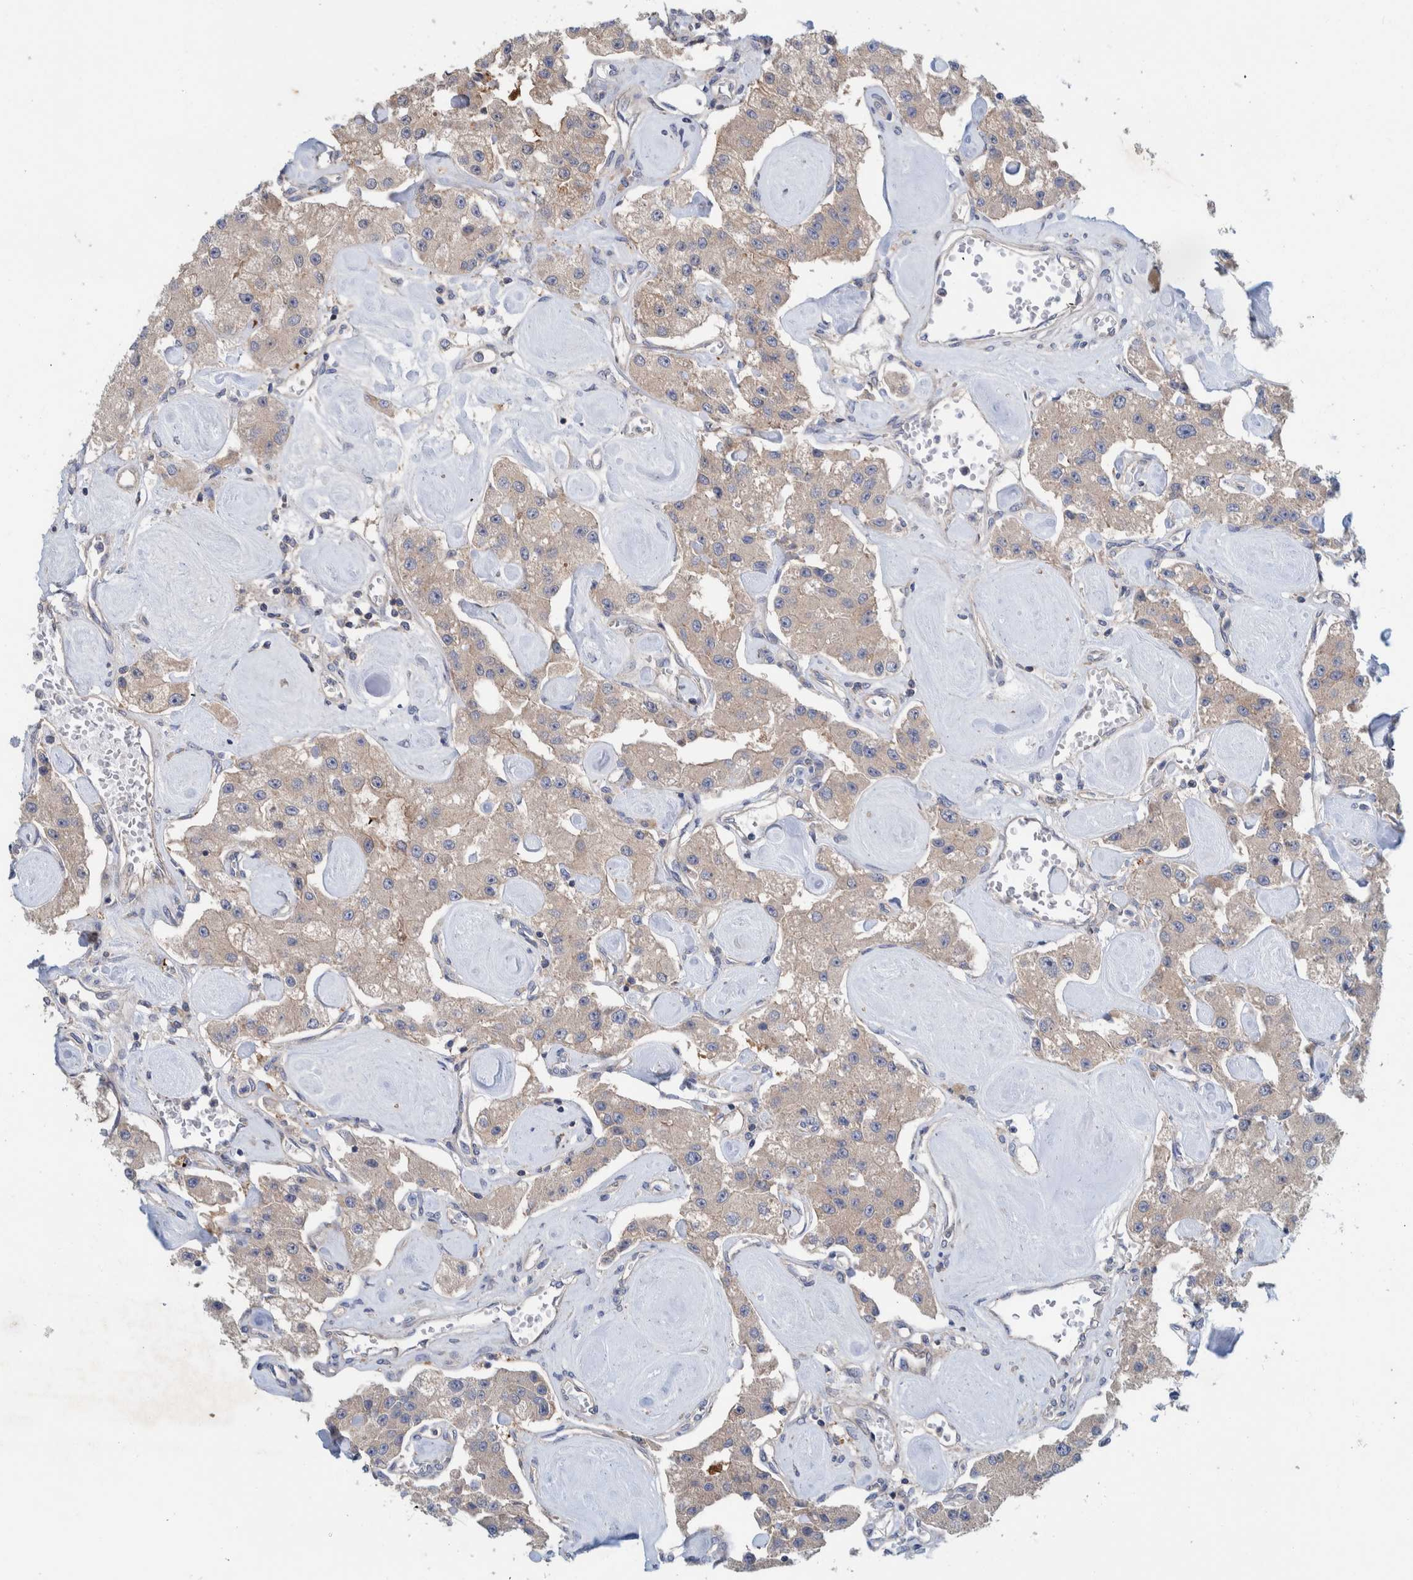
{"staining": {"intensity": "weak", "quantity": ">75%", "location": "cytoplasmic/membranous"}, "tissue": "carcinoid", "cell_type": "Tumor cells", "image_type": "cancer", "snomed": [{"axis": "morphology", "description": "Carcinoid, malignant, NOS"}, {"axis": "topography", "description": "Pancreas"}], "caption": "Protein staining of malignant carcinoid tissue exhibits weak cytoplasmic/membranous positivity in about >75% of tumor cells.", "gene": "CCM2", "patient": {"sex": "male", "age": 41}}